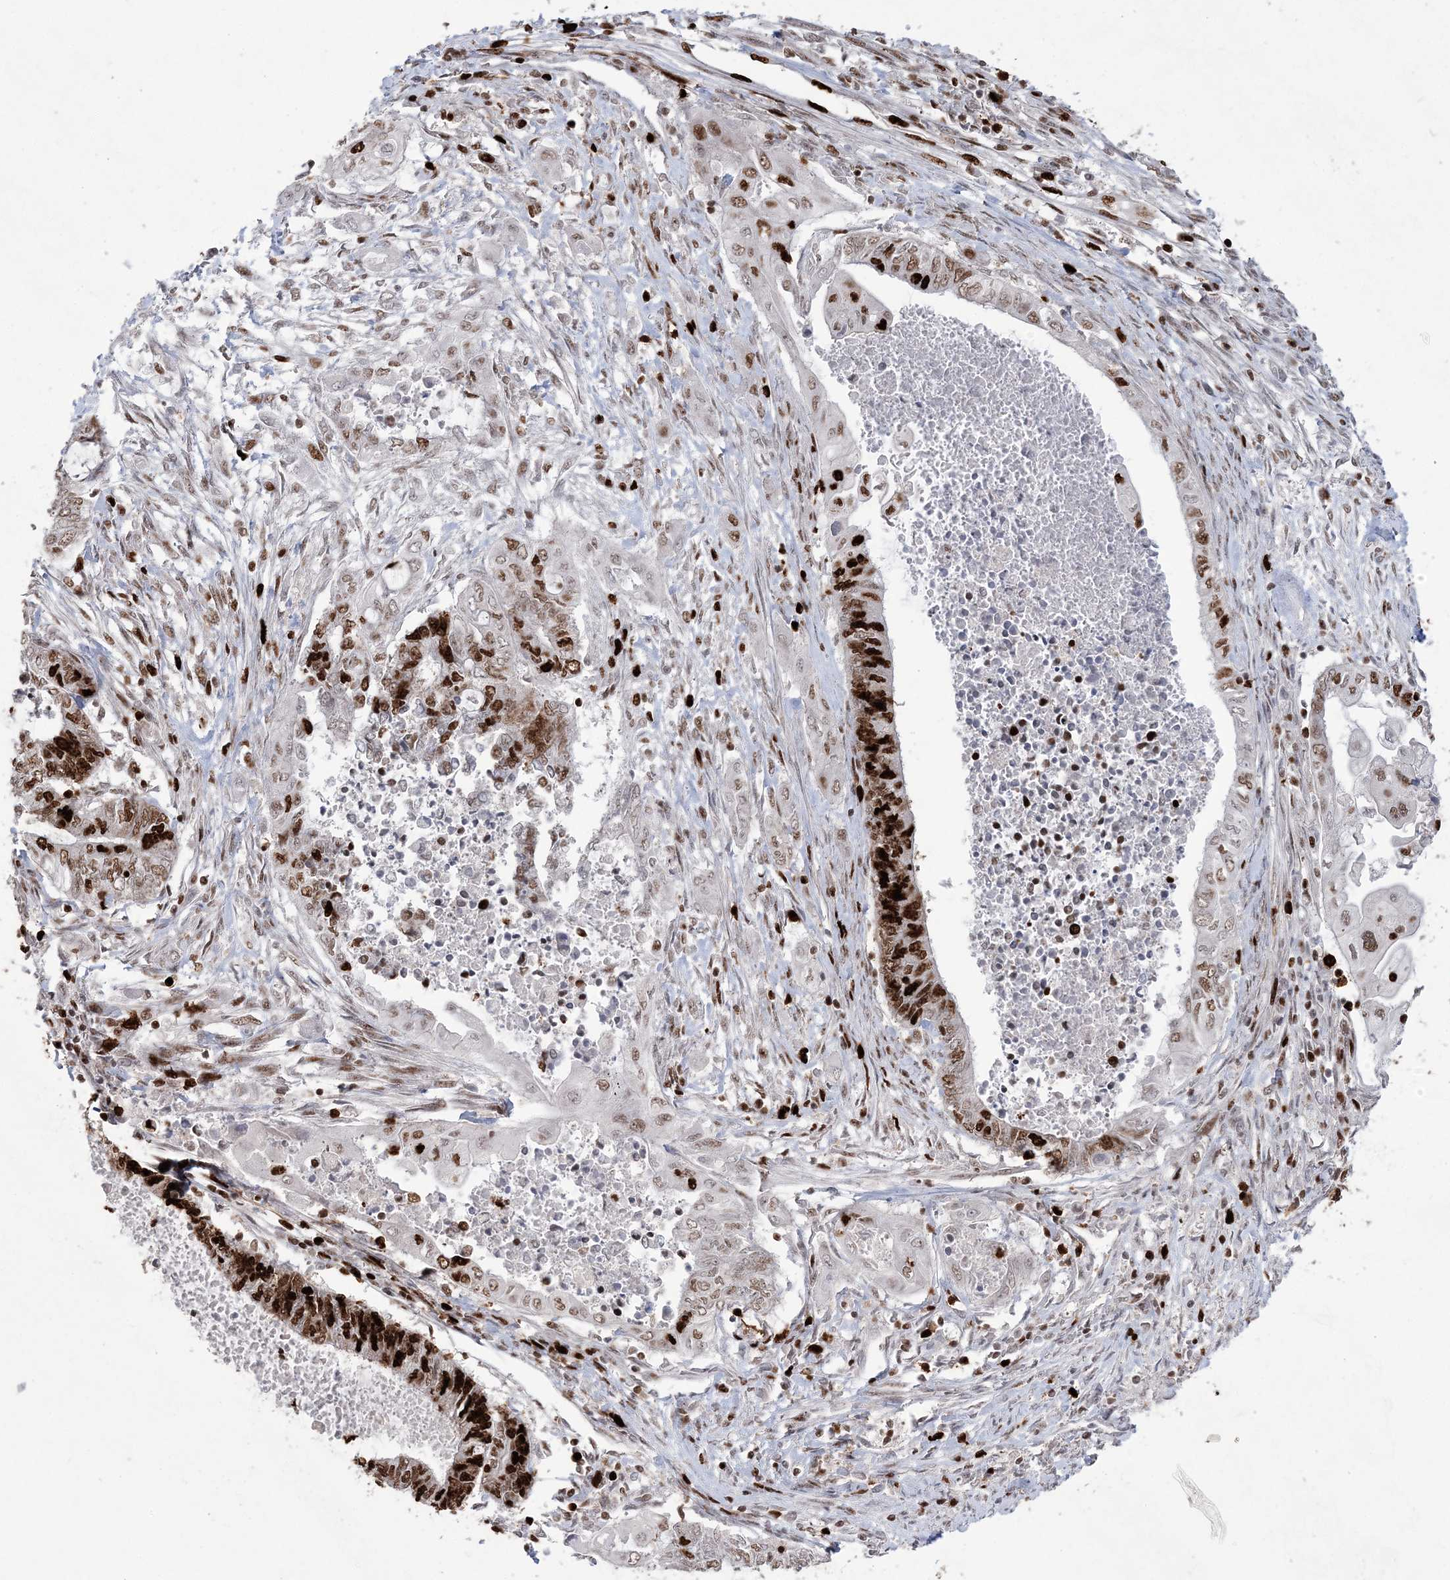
{"staining": {"intensity": "strong", "quantity": ">75%", "location": "nuclear"}, "tissue": "endometrial cancer", "cell_type": "Tumor cells", "image_type": "cancer", "snomed": [{"axis": "morphology", "description": "Adenocarcinoma, NOS"}, {"axis": "topography", "description": "Uterus"}, {"axis": "topography", "description": "Endometrium"}], "caption": "Immunohistochemistry (DAB (3,3'-diaminobenzidine)) staining of adenocarcinoma (endometrial) demonstrates strong nuclear protein expression in about >75% of tumor cells. (Stains: DAB (3,3'-diaminobenzidine) in brown, nuclei in blue, Microscopy: brightfield microscopy at high magnification).", "gene": "LIG1", "patient": {"sex": "female", "age": 70}}